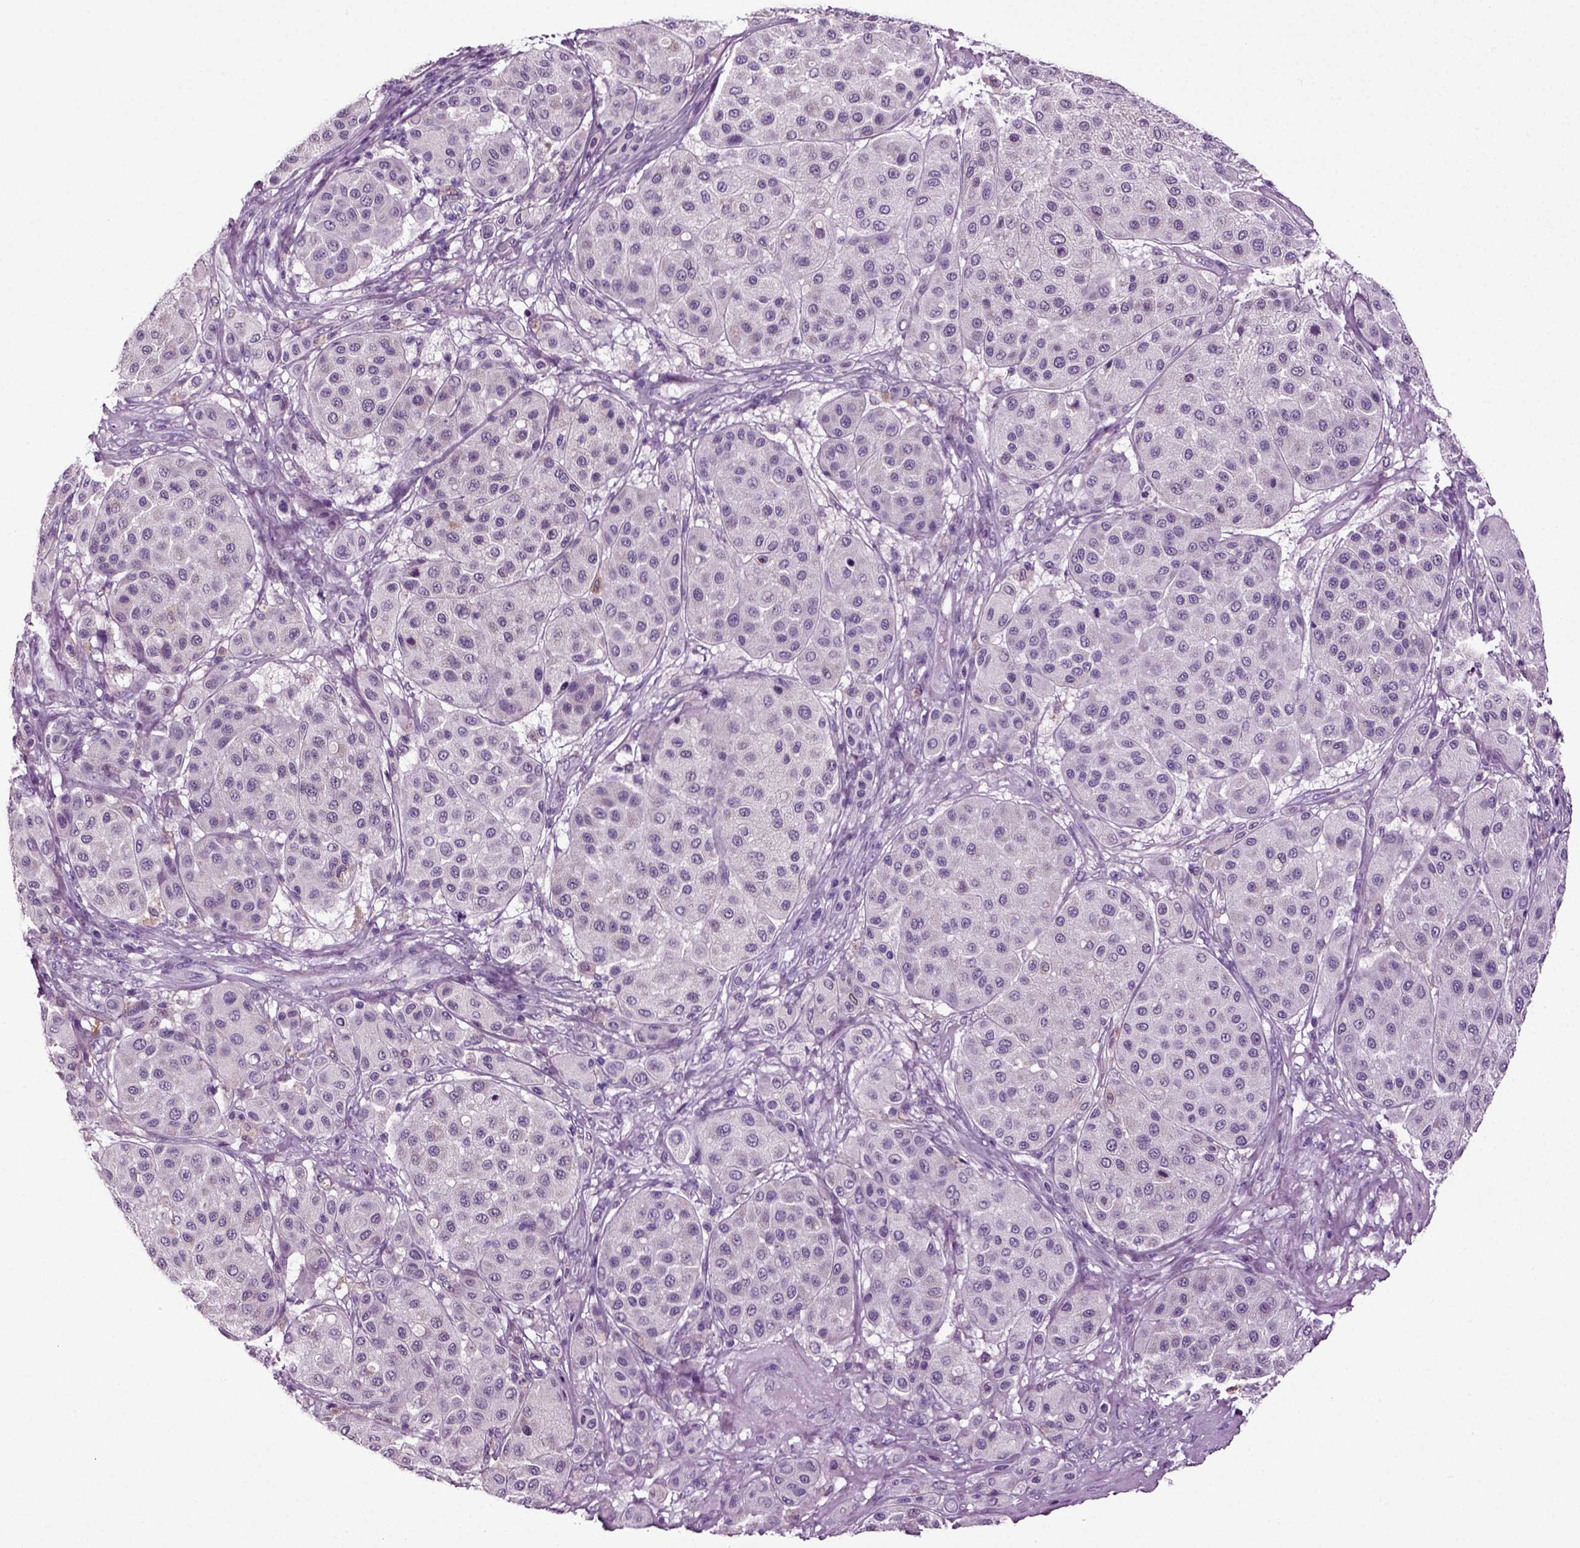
{"staining": {"intensity": "negative", "quantity": "none", "location": "none"}, "tissue": "melanoma", "cell_type": "Tumor cells", "image_type": "cancer", "snomed": [{"axis": "morphology", "description": "Malignant melanoma, Metastatic site"}, {"axis": "topography", "description": "Smooth muscle"}], "caption": "The image displays no staining of tumor cells in melanoma.", "gene": "DNAH10", "patient": {"sex": "male", "age": 41}}